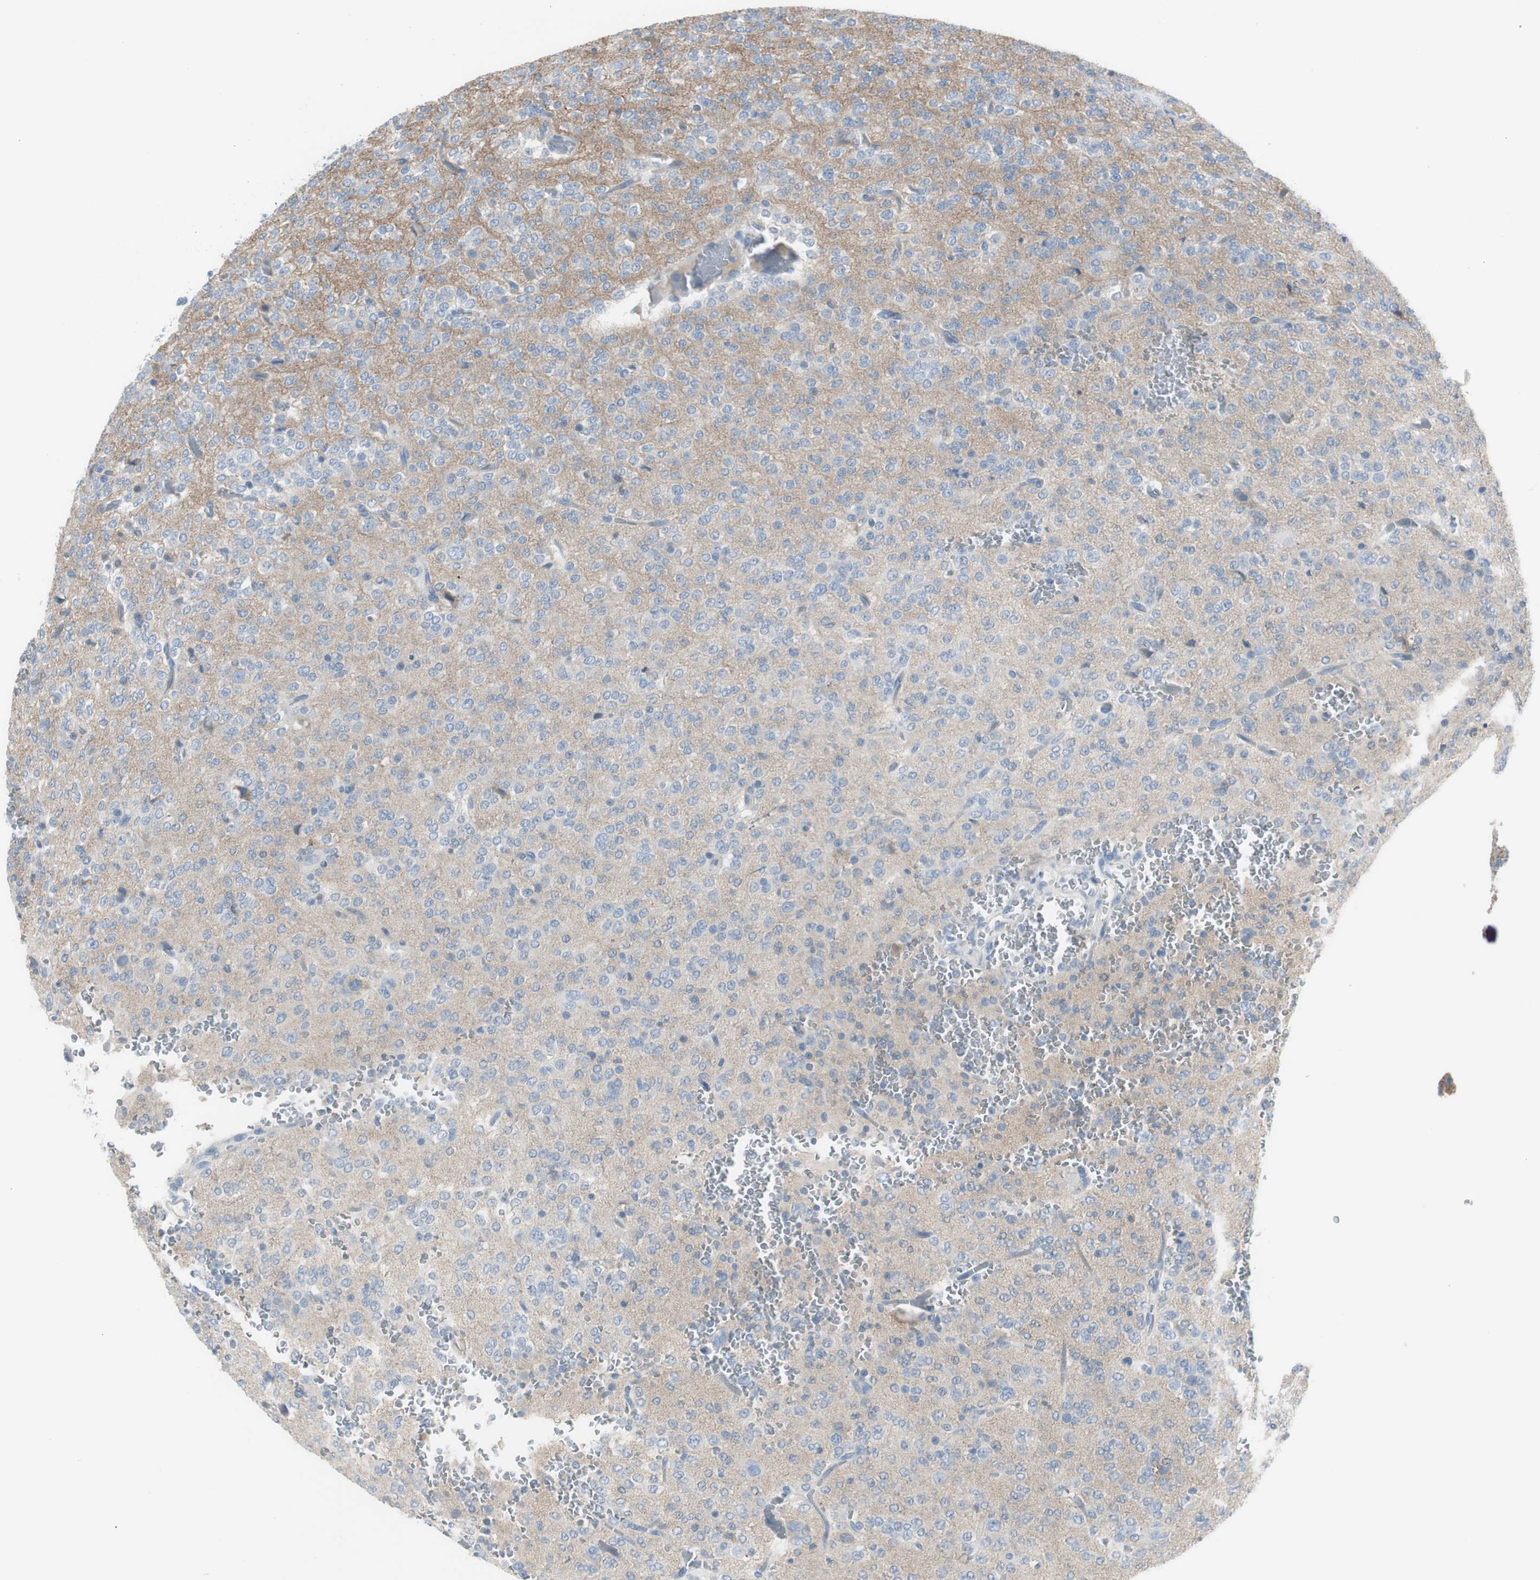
{"staining": {"intensity": "negative", "quantity": "none", "location": "none"}, "tissue": "glioma", "cell_type": "Tumor cells", "image_type": "cancer", "snomed": [{"axis": "morphology", "description": "Glioma, malignant, Low grade"}, {"axis": "topography", "description": "Brain"}], "caption": "Tumor cells are negative for brown protein staining in glioma.", "gene": "CACNA2D1", "patient": {"sex": "male", "age": 38}}